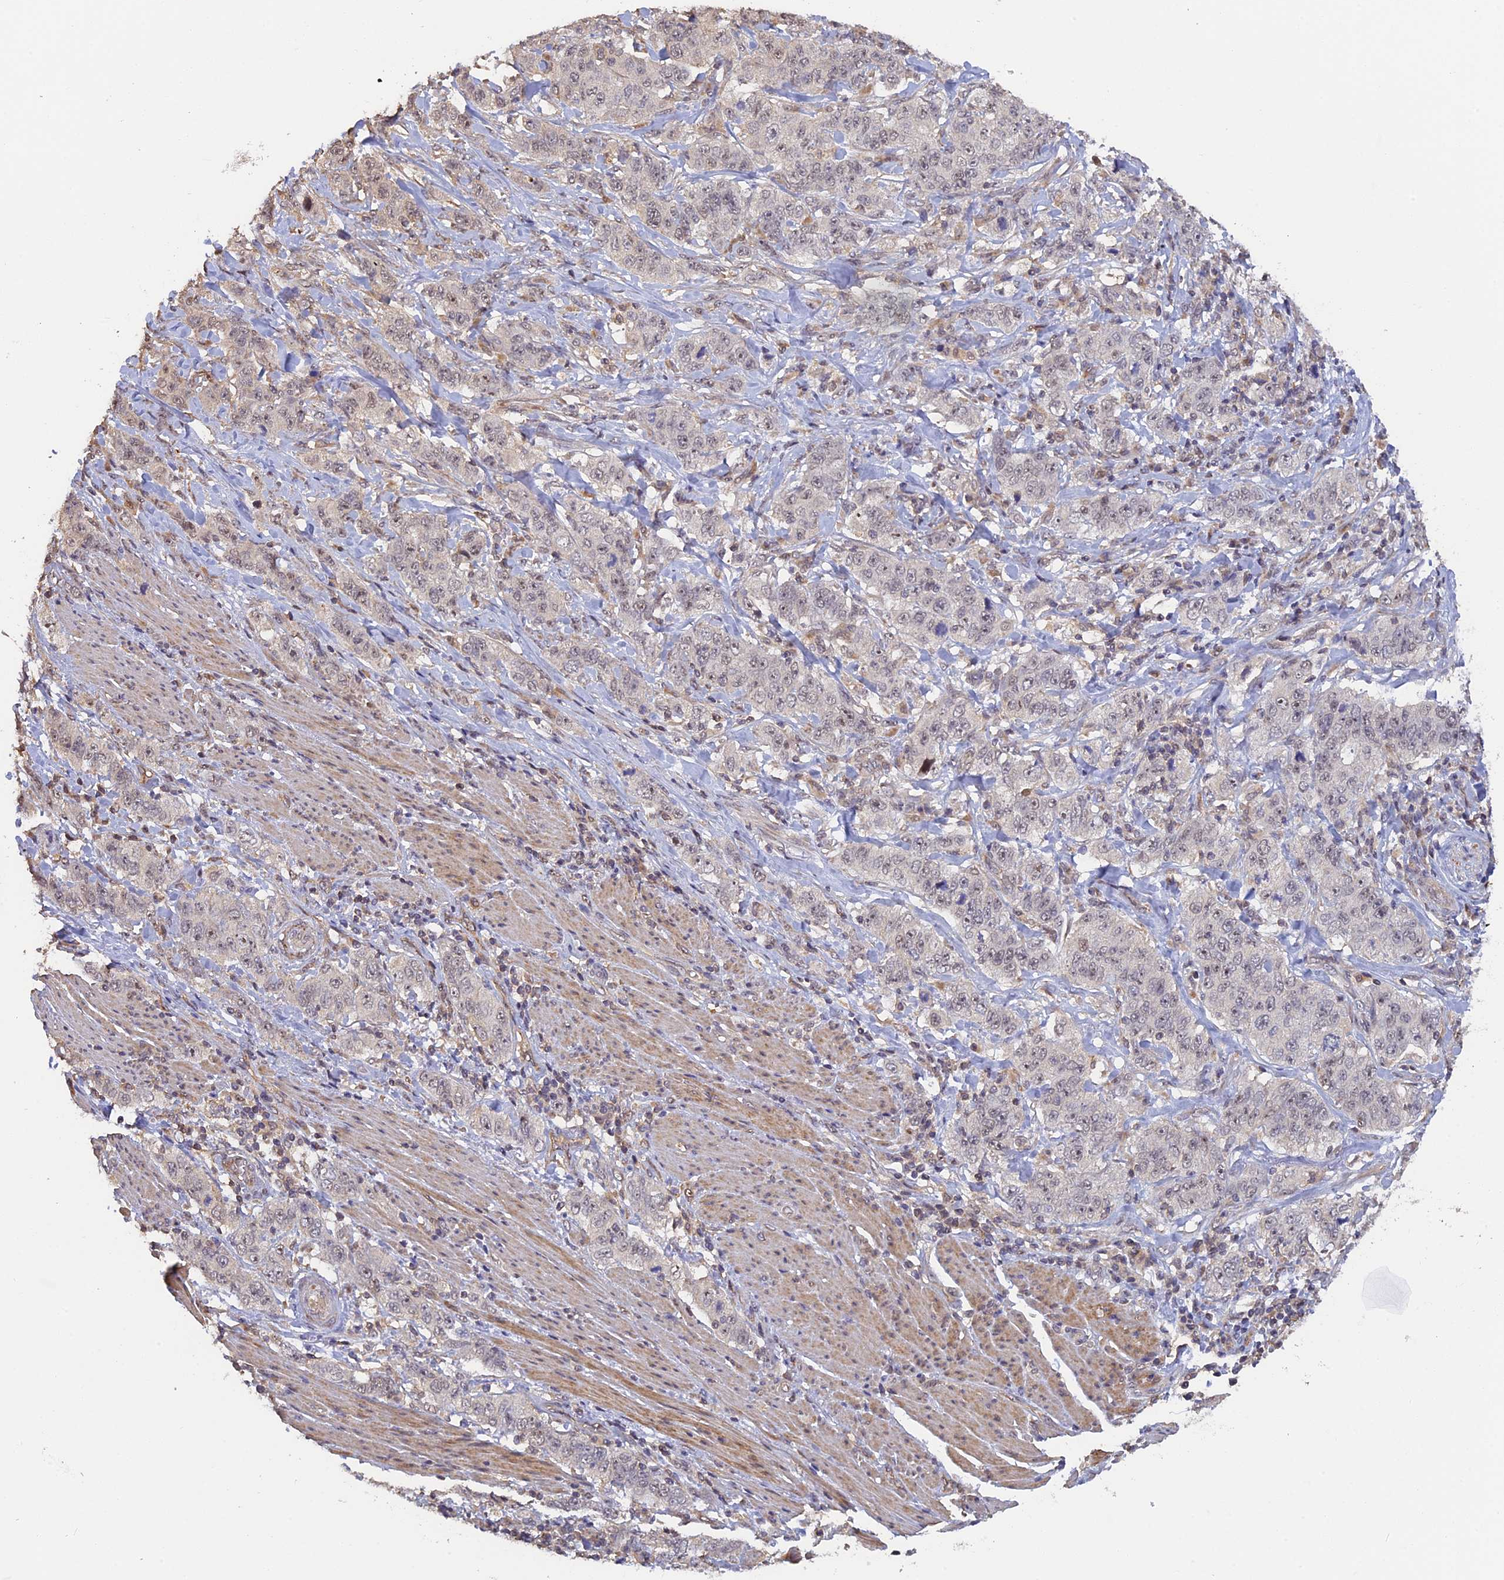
{"staining": {"intensity": "weak", "quantity": "<25%", "location": "nuclear"}, "tissue": "stomach cancer", "cell_type": "Tumor cells", "image_type": "cancer", "snomed": [{"axis": "morphology", "description": "Adenocarcinoma, NOS"}, {"axis": "topography", "description": "Stomach"}], "caption": "Immunohistochemistry (IHC) of human adenocarcinoma (stomach) reveals no expression in tumor cells.", "gene": "FAM98C", "patient": {"sex": "male", "age": 48}}